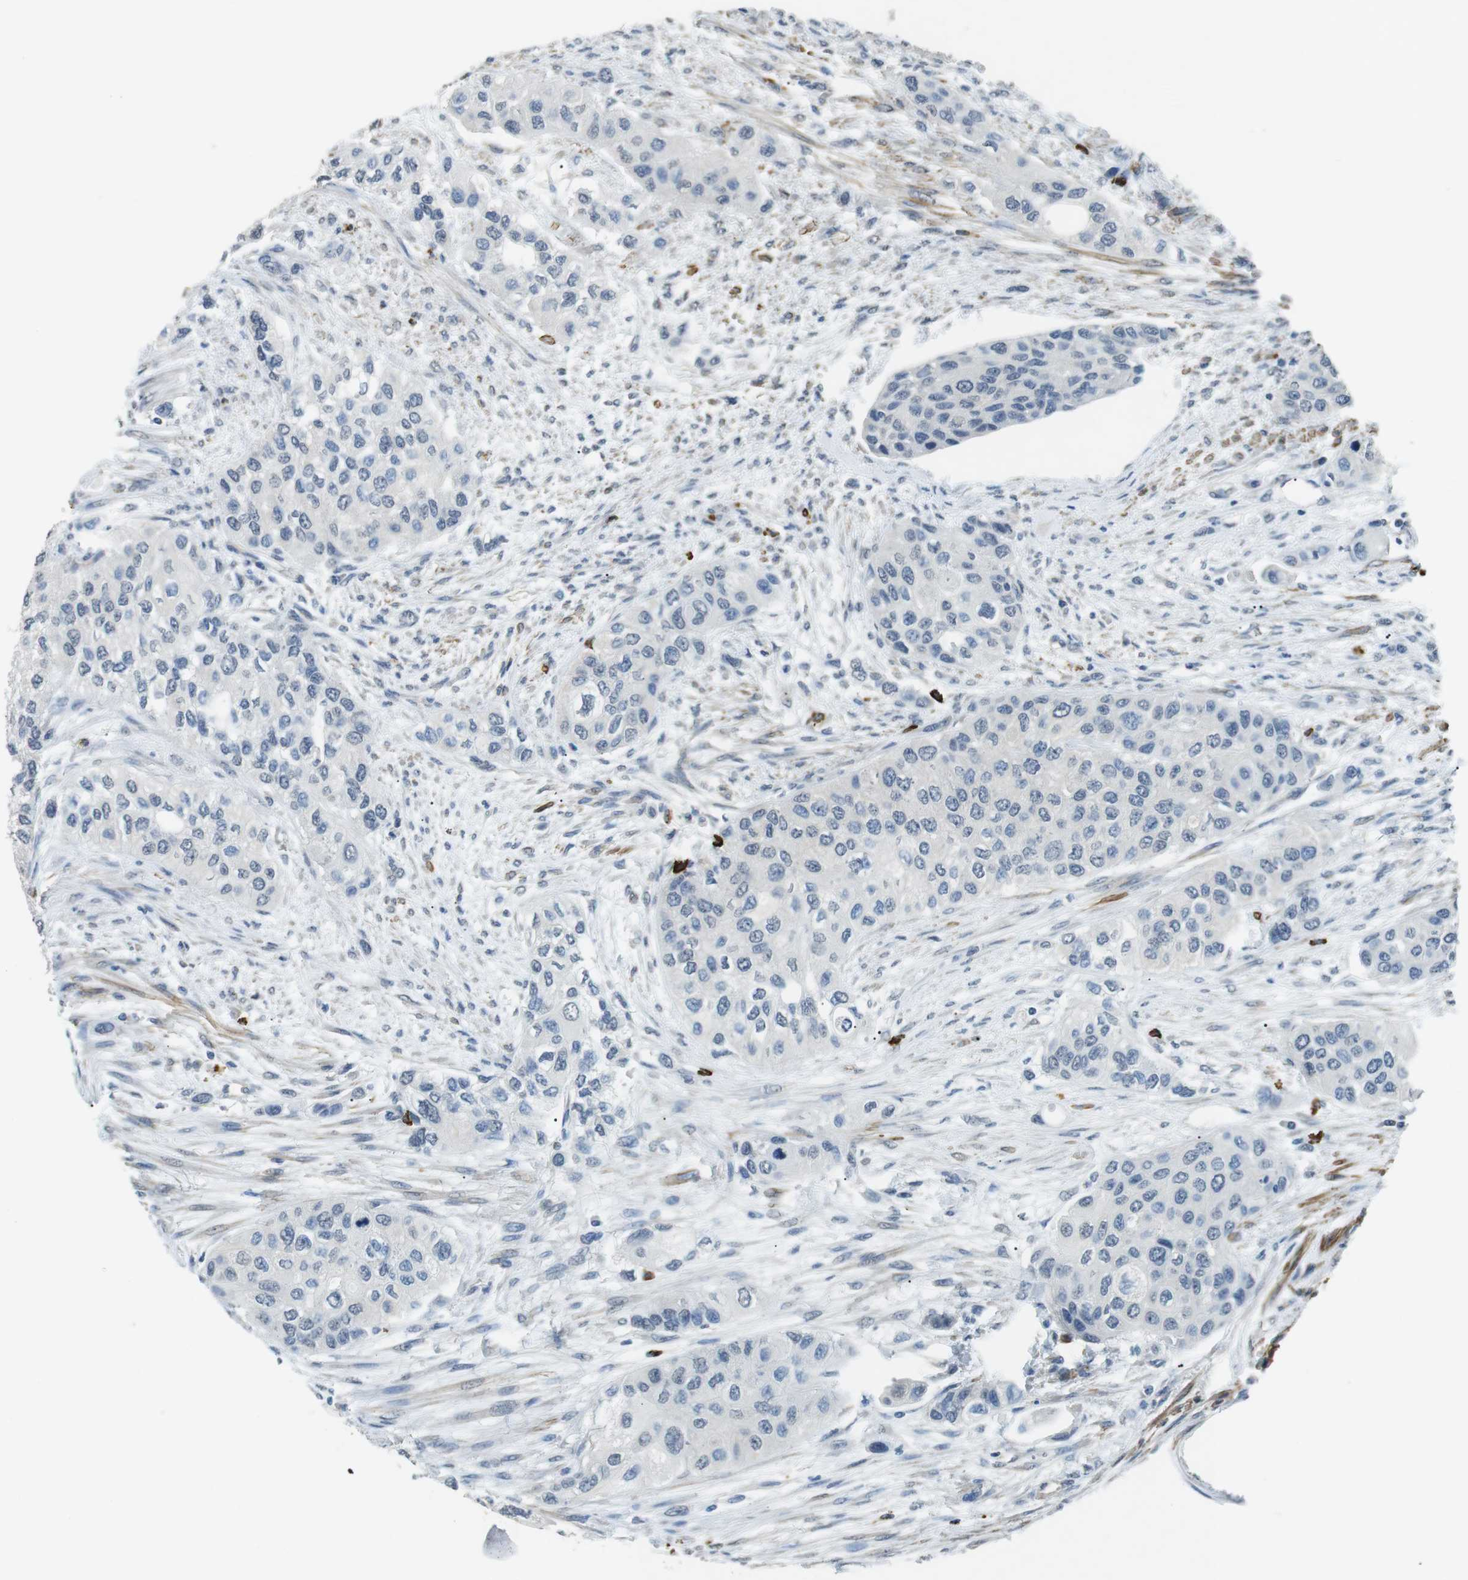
{"staining": {"intensity": "negative", "quantity": "none", "location": "none"}, "tissue": "urothelial cancer", "cell_type": "Tumor cells", "image_type": "cancer", "snomed": [{"axis": "morphology", "description": "Urothelial carcinoma, High grade"}, {"axis": "topography", "description": "Urinary bladder"}], "caption": "Tumor cells are negative for brown protein staining in urothelial cancer.", "gene": "GZMM", "patient": {"sex": "female", "age": 56}}